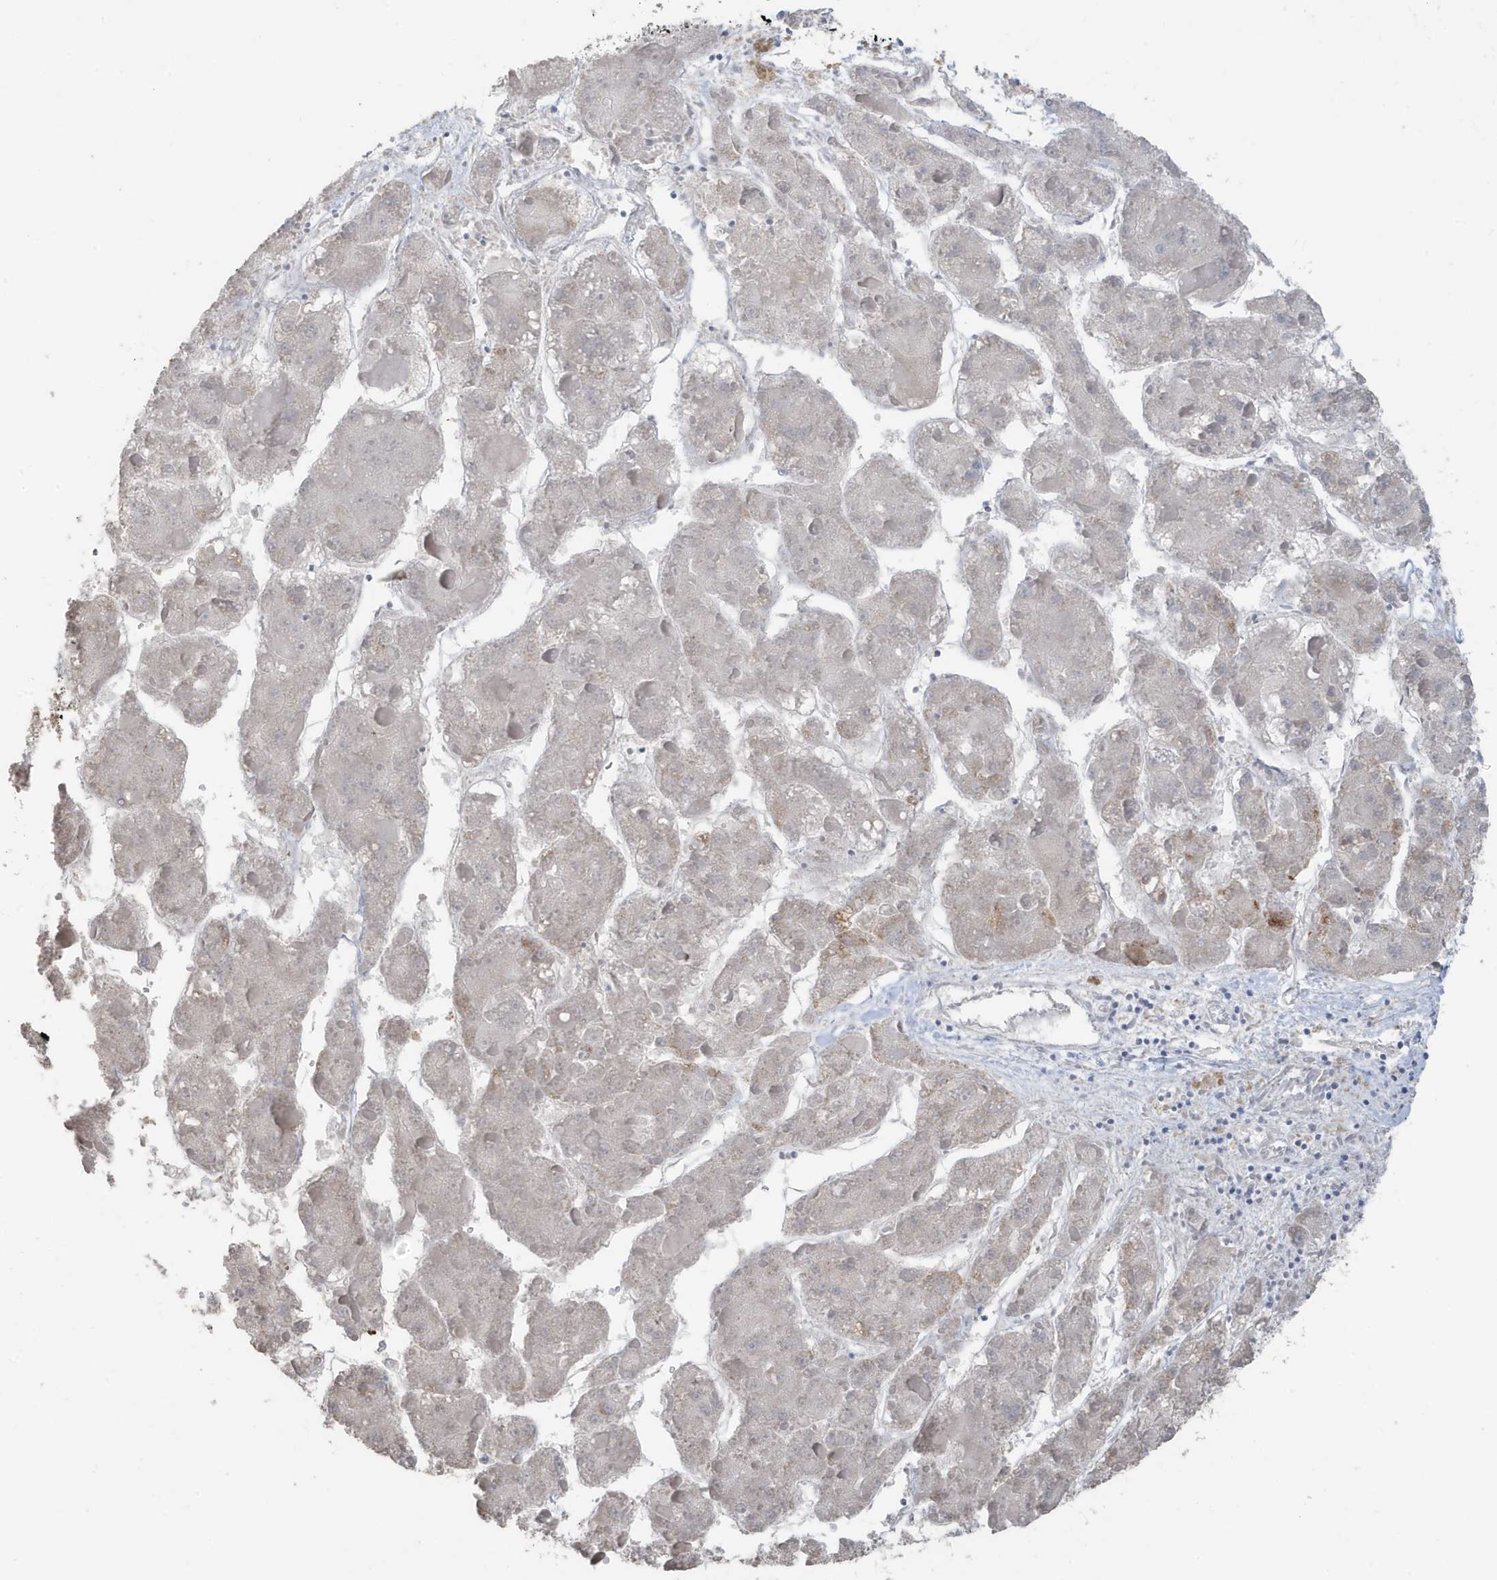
{"staining": {"intensity": "negative", "quantity": "none", "location": "none"}, "tissue": "liver cancer", "cell_type": "Tumor cells", "image_type": "cancer", "snomed": [{"axis": "morphology", "description": "Carcinoma, Hepatocellular, NOS"}, {"axis": "topography", "description": "Liver"}], "caption": "Immunohistochemical staining of human hepatocellular carcinoma (liver) demonstrates no significant positivity in tumor cells.", "gene": "RER1", "patient": {"sex": "female", "age": 73}}